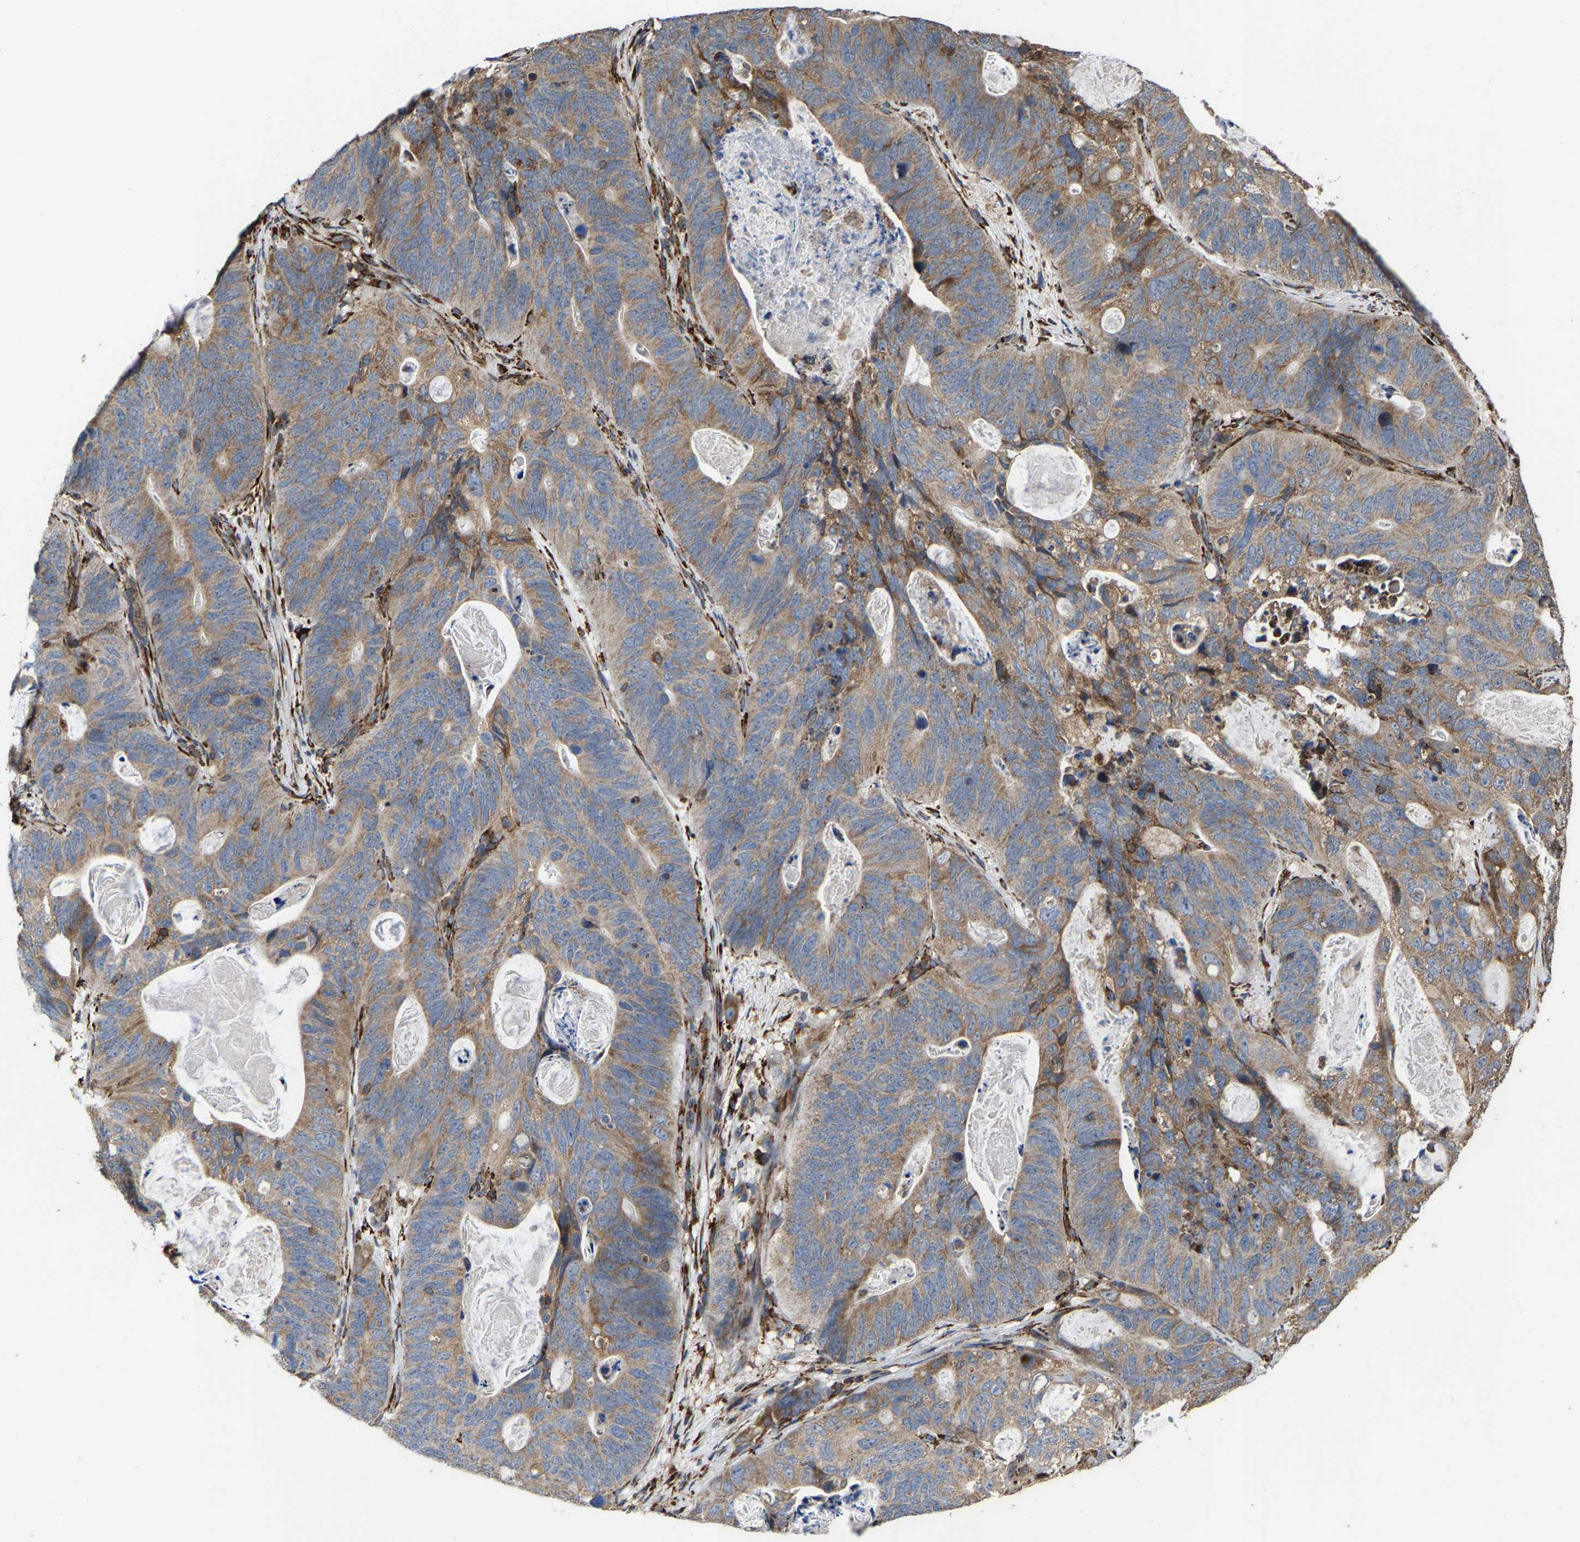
{"staining": {"intensity": "moderate", "quantity": ">75%", "location": "cytoplasmic/membranous"}, "tissue": "stomach cancer", "cell_type": "Tumor cells", "image_type": "cancer", "snomed": [{"axis": "morphology", "description": "Normal tissue, NOS"}, {"axis": "morphology", "description": "Adenocarcinoma, NOS"}, {"axis": "topography", "description": "Stomach"}], "caption": "Immunohistochemical staining of stomach cancer (adenocarcinoma) exhibits medium levels of moderate cytoplasmic/membranous protein positivity in about >75% of tumor cells.", "gene": "FGD3", "patient": {"sex": "female", "age": 89}}